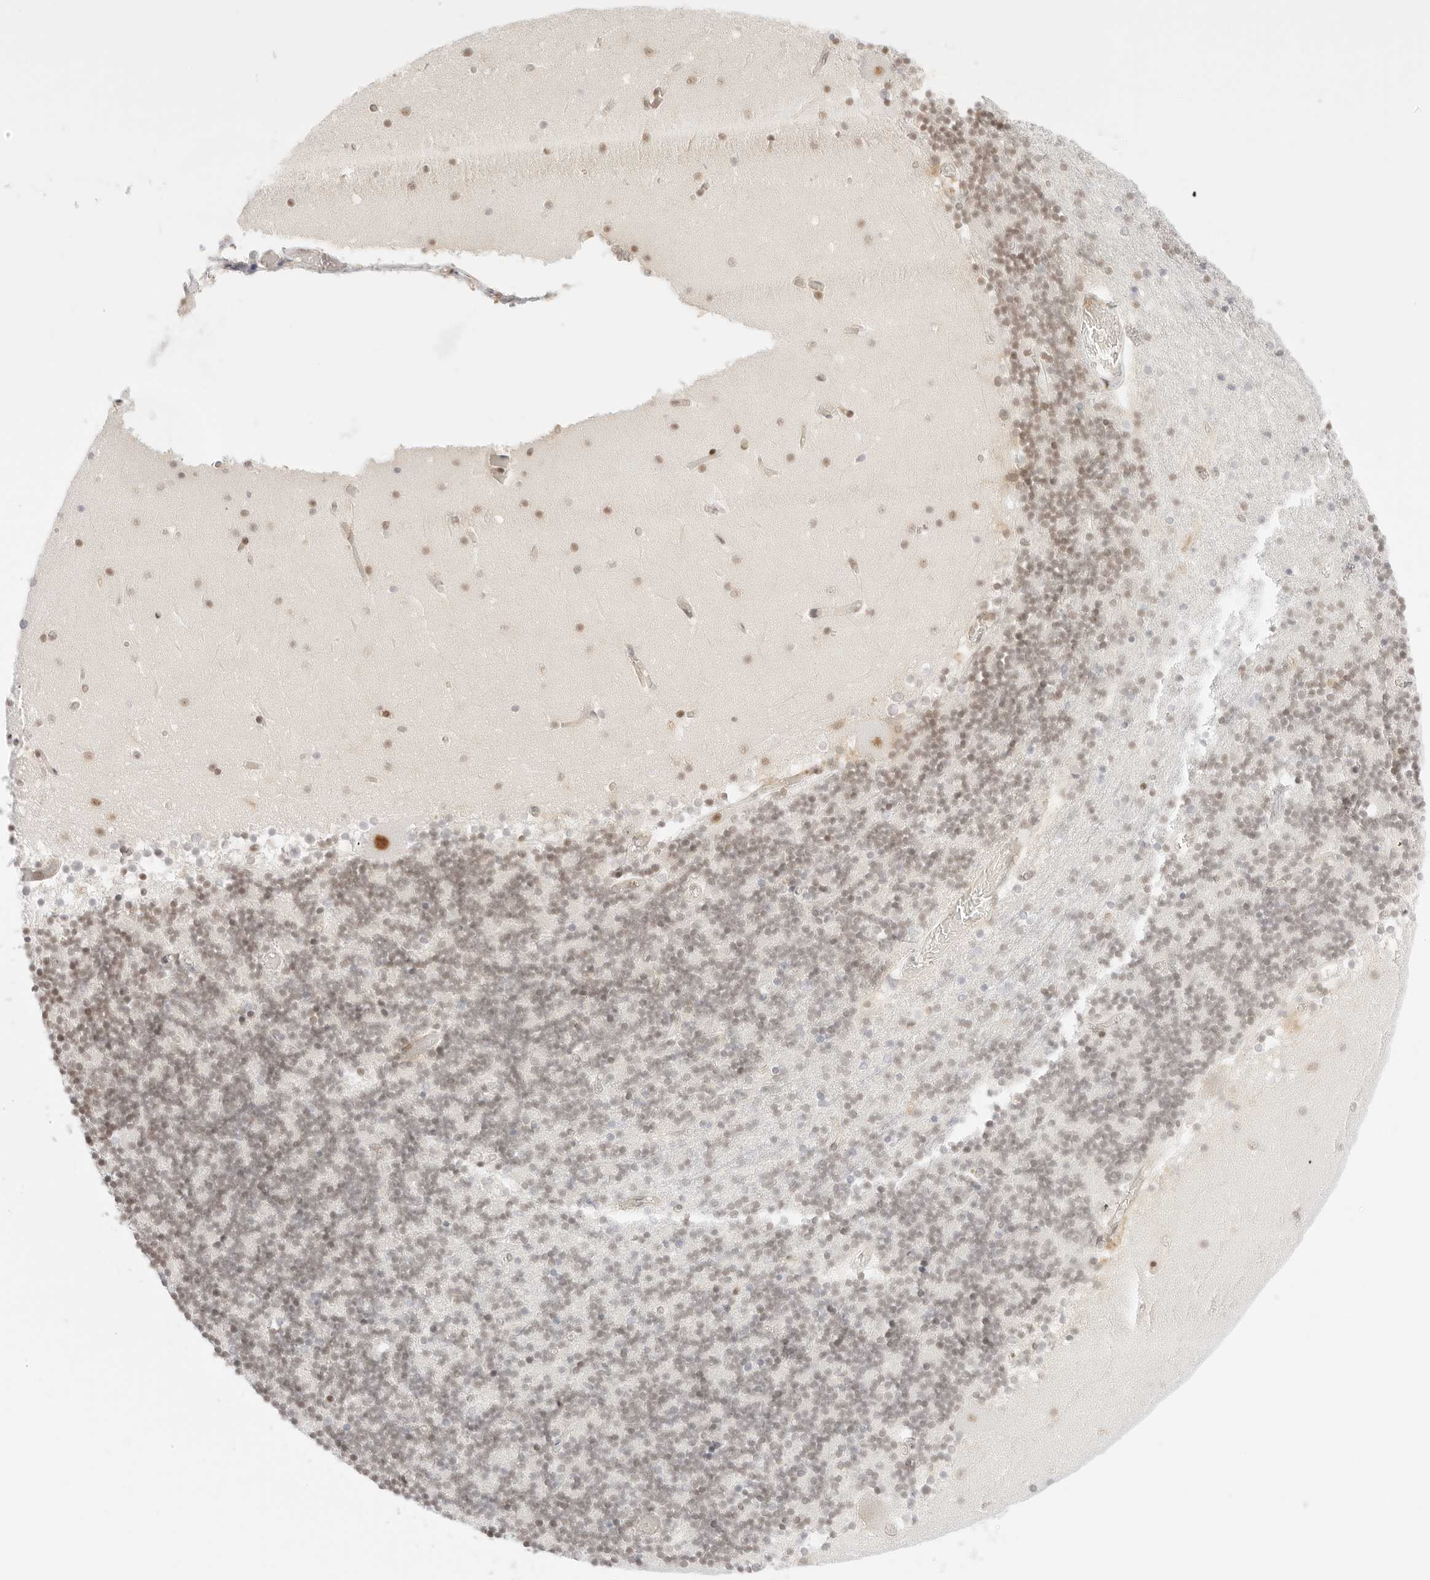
{"staining": {"intensity": "weak", "quantity": "25%-75%", "location": "nuclear"}, "tissue": "cerebellum", "cell_type": "Cells in granular layer", "image_type": "normal", "snomed": [{"axis": "morphology", "description": "Normal tissue, NOS"}, {"axis": "topography", "description": "Cerebellum"}], "caption": "This is a photomicrograph of immunohistochemistry staining of normal cerebellum, which shows weak staining in the nuclear of cells in granular layer.", "gene": "ITGA6", "patient": {"sex": "female", "age": 28}}